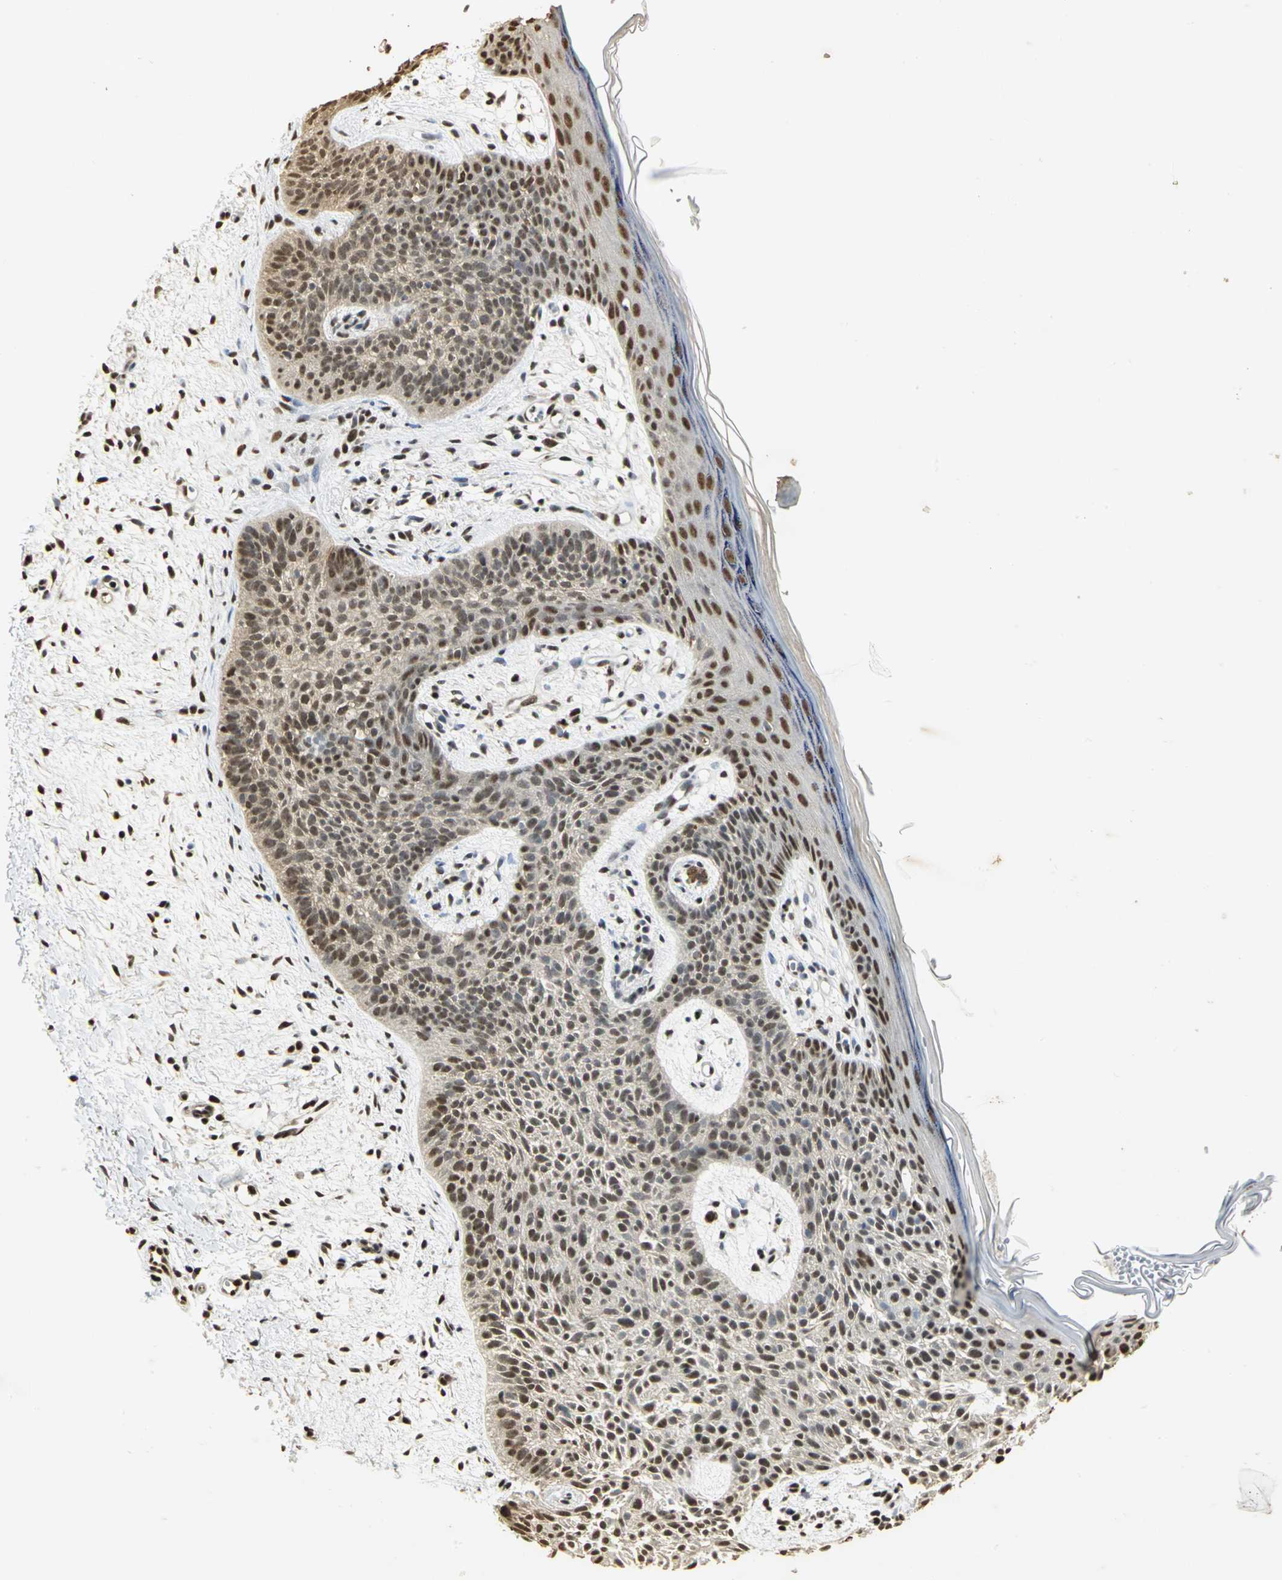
{"staining": {"intensity": "strong", "quantity": ">75%", "location": "cytoplasmic/membranous,nuclear"}, "tissue": "skin cancer", "cell_type": "Tumor cells", "image_type": "cancer", "snomed": [{"axis": "morphology", "description": "Normal tissue, NOS"}, {"axis": "morphology", "description": "Basal cell carcinoma"}, {"axis": "topography", "description": "Skin"}], "caption": "Skin cancer (basal cell carcinoma) was stained to show a protein in brown. There is high levels of strong cytoplasmic/membranous and nuclear expression in about >75% of tumor cells. (DAB (3,3'-diaminobenzidine) IHC, brown staining for protein, blue staining for nuclei).", "gene": "SET", "patient": {"sex": "female", "age": 69}}